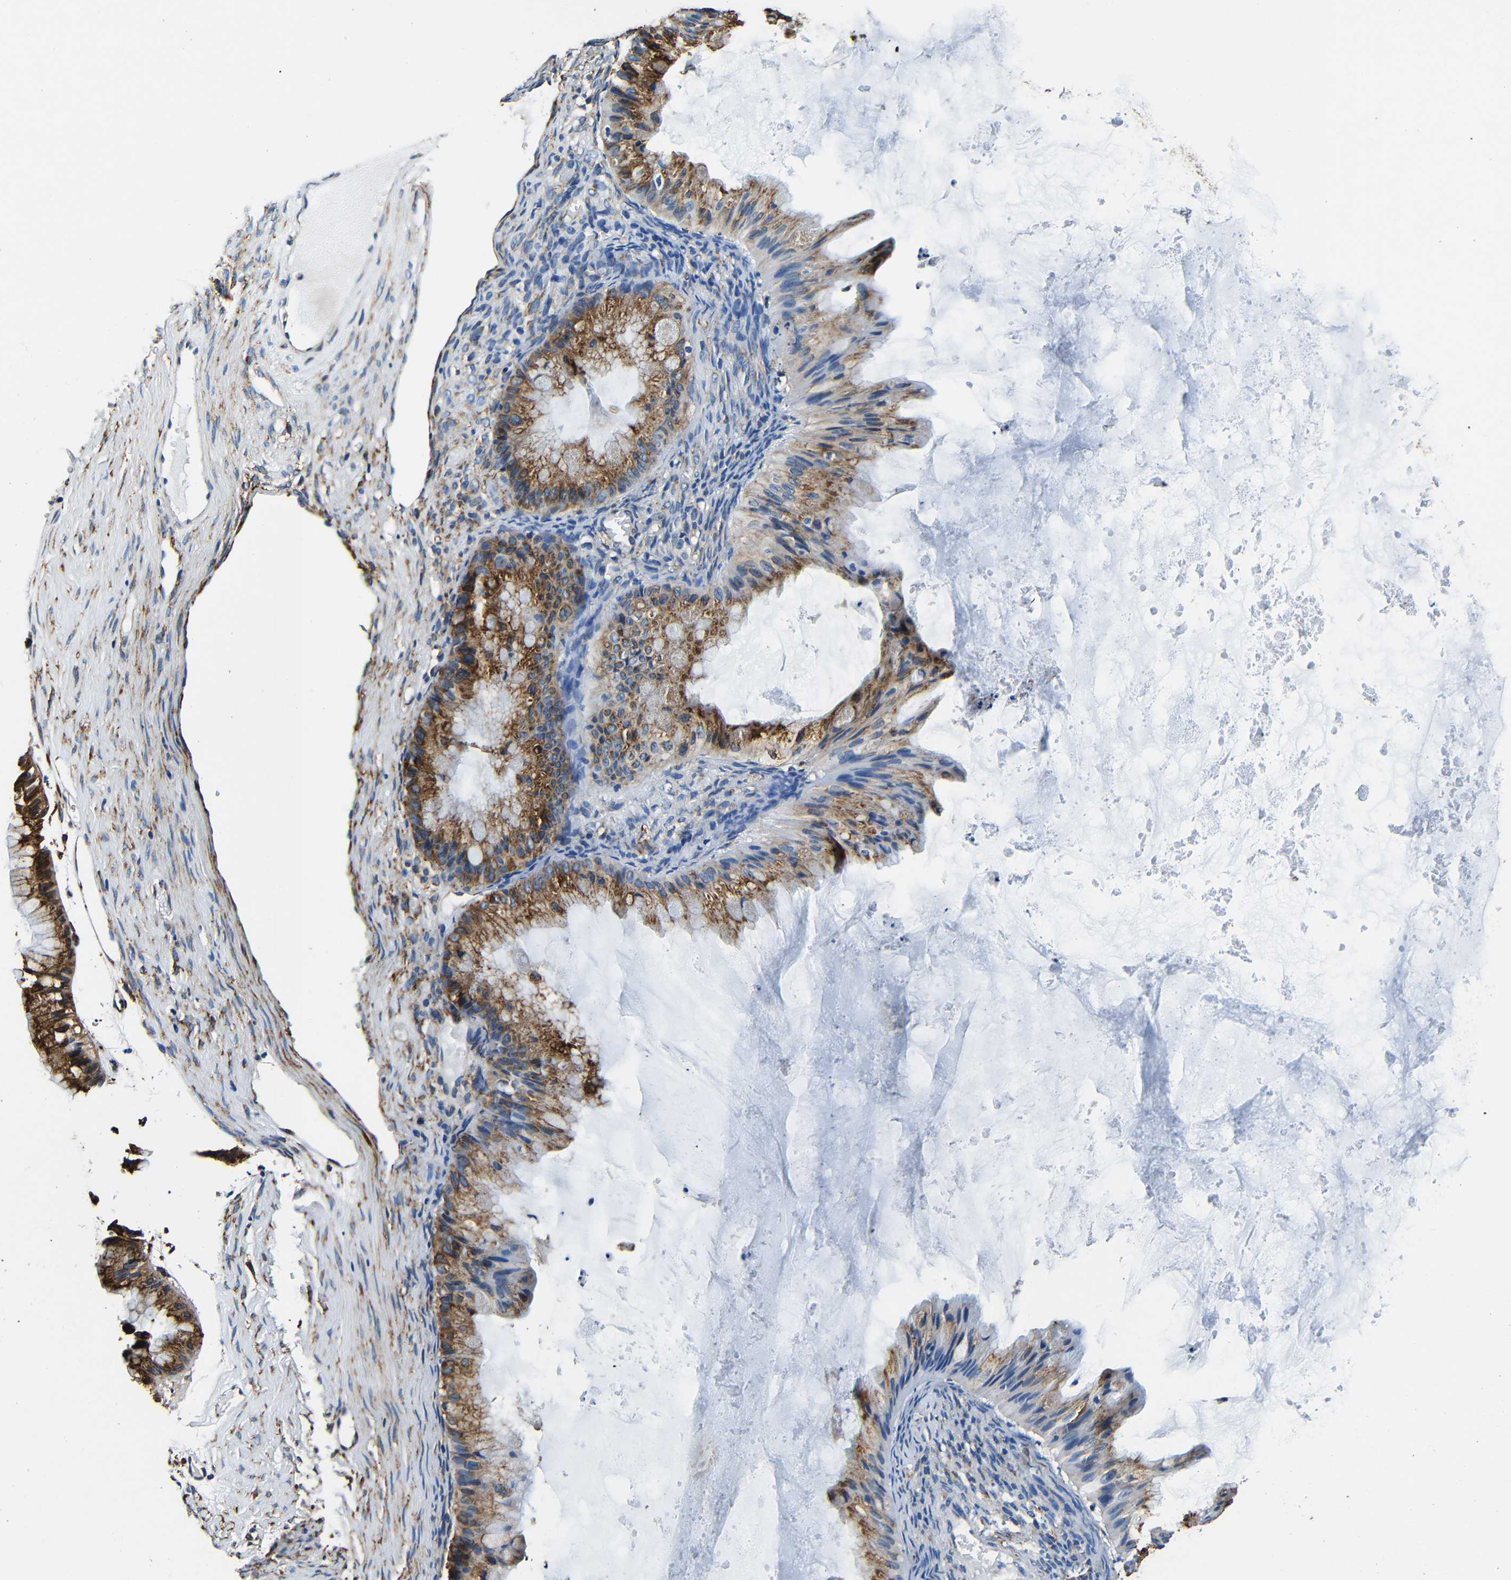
{"staining": {"intensity": "strong", "quantity": ">75%", "location": "cytoplasmic/membranous"}, "tissue": "ovarian cancer", "cell_type": "Tumor cells", "image_type": "cancer", "snomed": [{"axis": "morphology", "description": "Cystadenocarcinoma, mucinous, NOS"}, {"axis": "topography", "description": "Ovary"}], "caption": "Immunohistochemistry (IHC) photomicrograph of ovarian cancer (mucinous cystadenocarcinoma) stained for a protein (brown), which reveals high levels of strong cytoplasmic/membranous staining in approximately >75% of tumor cells.", "gene": "RRBP1", "patient": {"sex": "female", "age": 61}}